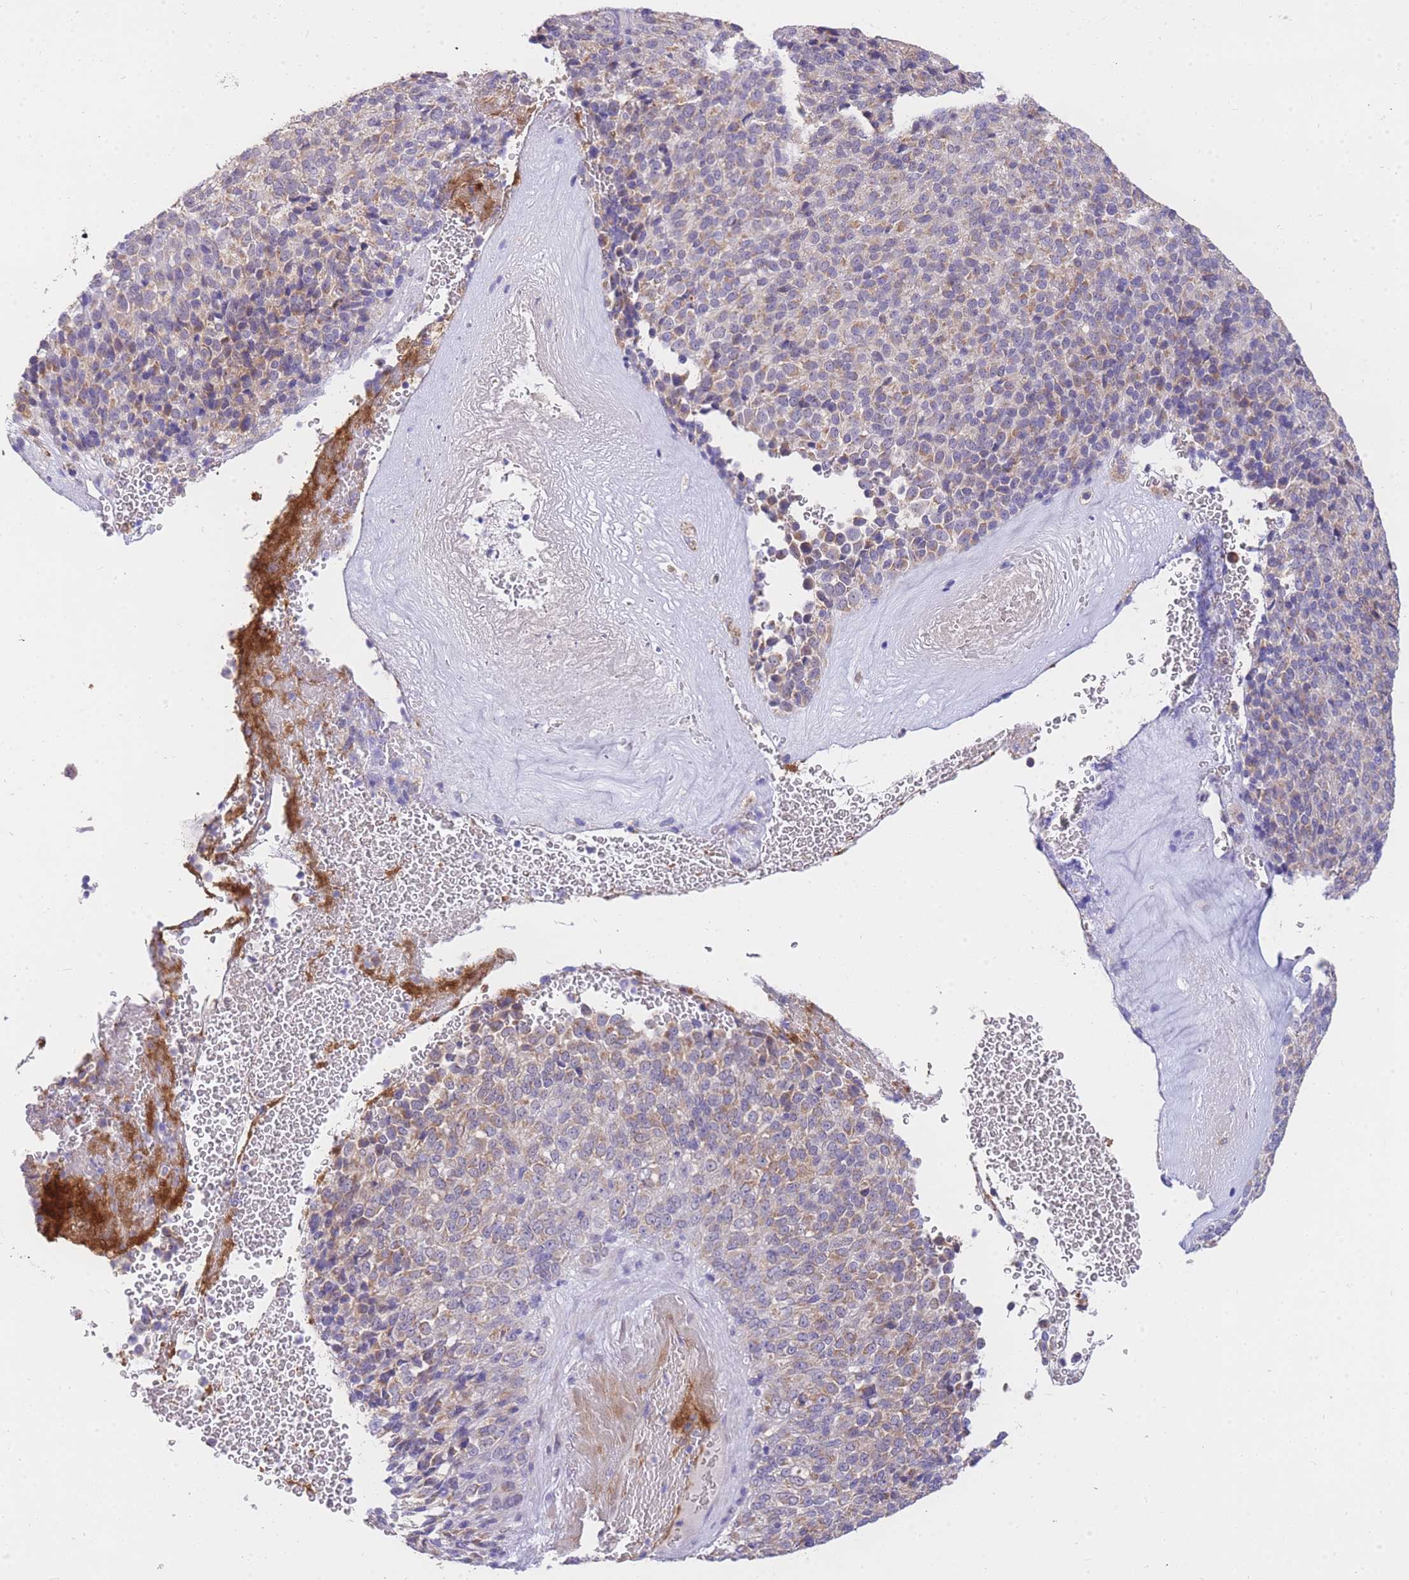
{"staining": {"intensity": "weak", "quantity": "25%-75%", "location": "cytoplasmic/membranous"}, "tissue": "melanoma", "cell_type": "Tumor cells", "image_type": "cancer", "snomed": [{"axis": "morphology", "description": "Malignant melanoma, Metastatic site"}, {"axis": "topography", "description": "Brain"}], "caption": "Protein expression analysis of human malignant melanoma (metastatic site) reveals weak cytoplasmic/membranous expression in approximately 25%-75% of tumor cells. Using DAB (brown) and hematoxylin (blue) stains, captured at high magnification using brightfield microscopy.", "gene": "C2orf88", "patient": {"sex": "female", "age": 56}}